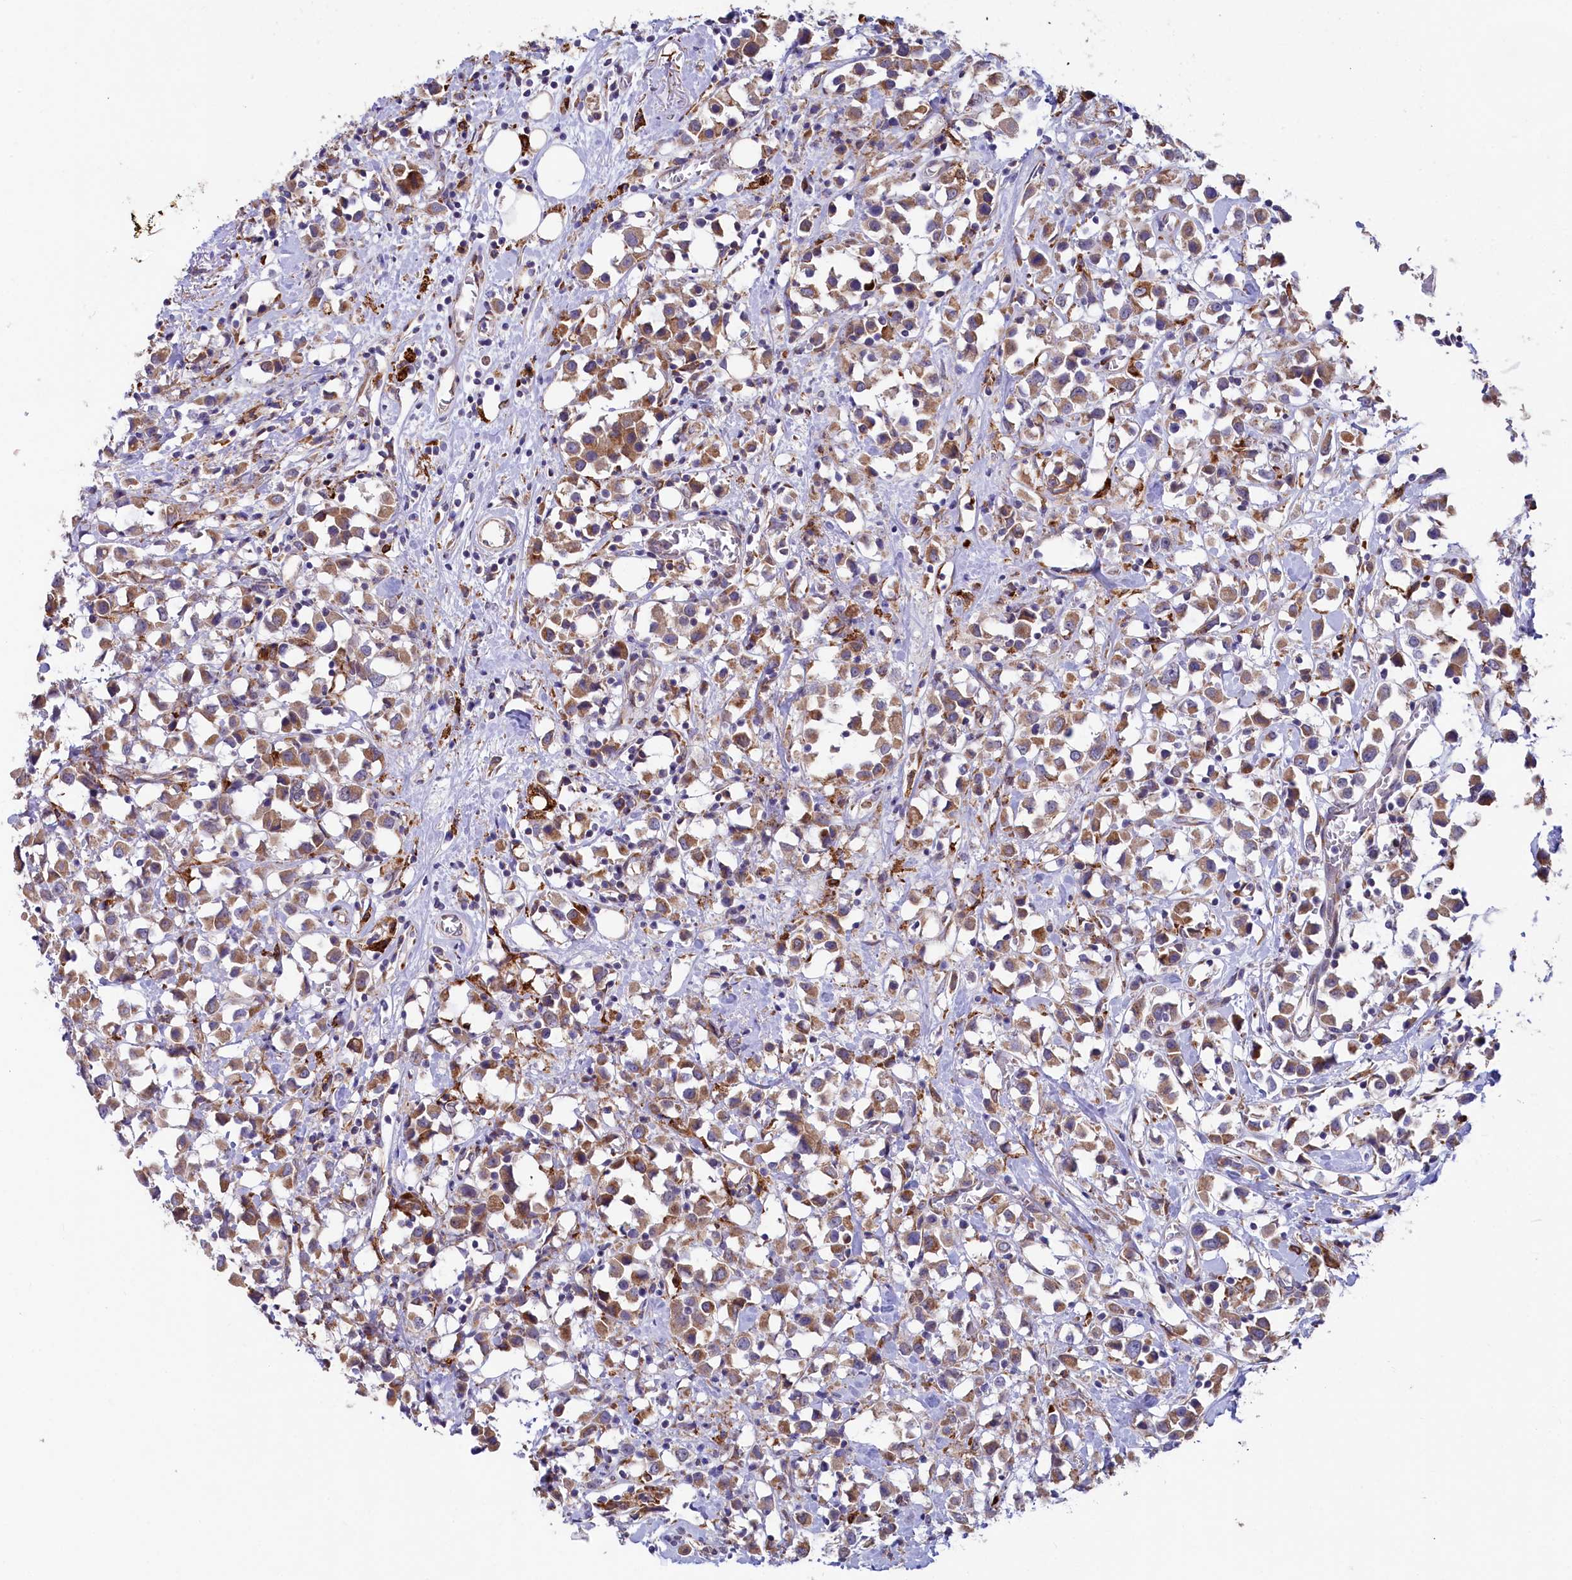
{"staining": {"intensity": "moderate", "quantity": ">75%", "location": "cytoplasmic/membranous"}, "tissue": "breast cancer", "cell_type": "Tumor cells", "image_type": "cancer", "snomed": [{"axis": "morphology", "description": "Duct carcinoma"}, {"axis": "topography", "description": "Breast"}], "caption": "The image displays staining of infiltrating ductal carcinoma (breast), revealing moderate cytoplasmic/membranous protein staining (brown color) within tumor cells.", "gene": "CHID1", "patient": {"sex": "female", "age": 61}}